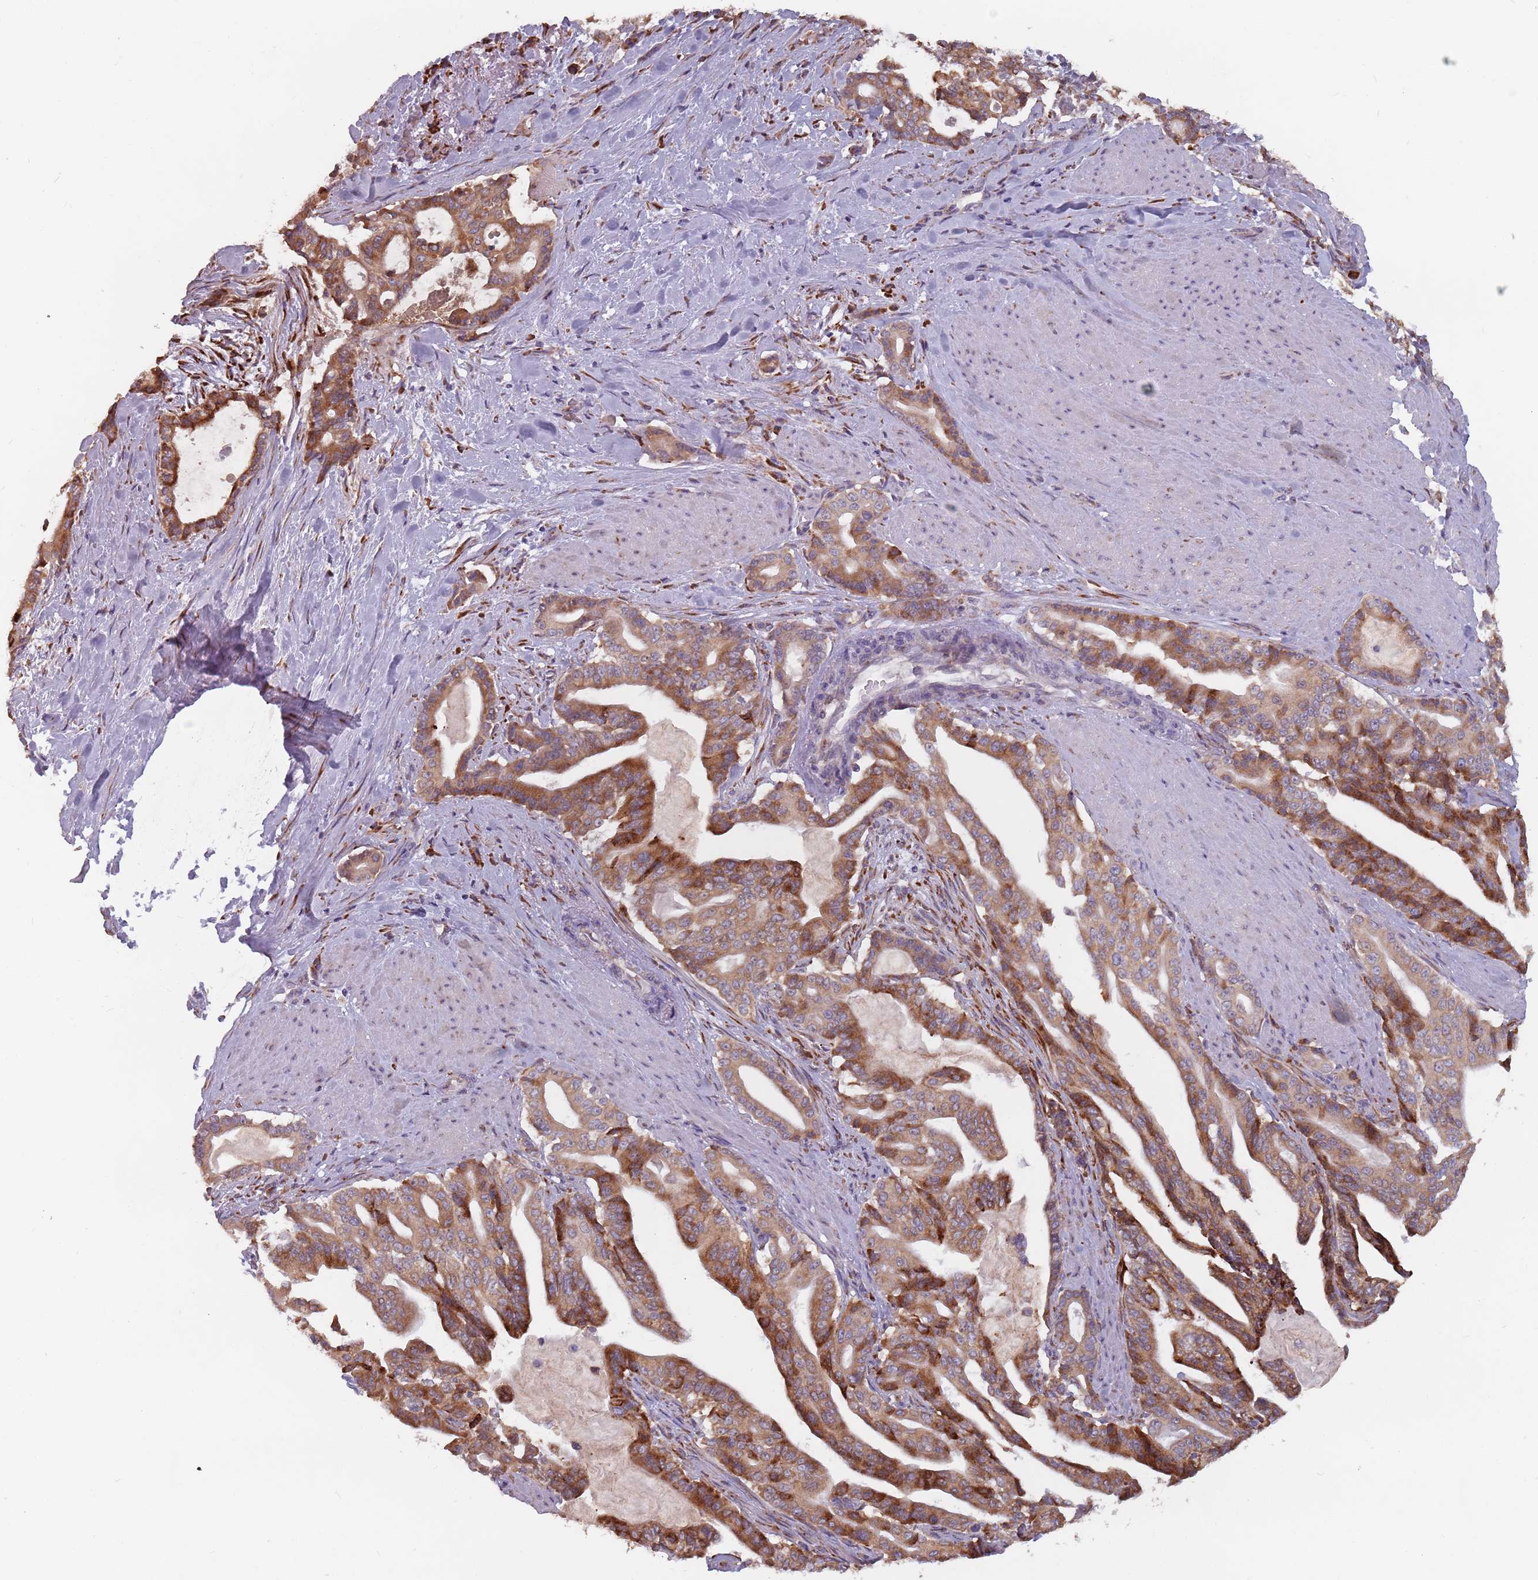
{"staining": {"intensity": "moderate", "quantity": ">75%", "location": "cytoplasmic/membranous"}, "tissue": "pancreatic cancer", "cell_type": "Tumor cells", "image_type": "cancer", "snomed": [{"axis": "morphology", "description": "Adenocarcinoma, NOS"}, {"axis": "topography", "description": "Pancreas"}], "caption": "The micrograph displays immunohistochemical staining of pancreatic adenocarcinoma. There is moderate cytoplasmic/membranous positivity is present in approximately >75% of tumor cells.", "gene": "RPS9", "patient": {"sex": "male", "age": 63}}